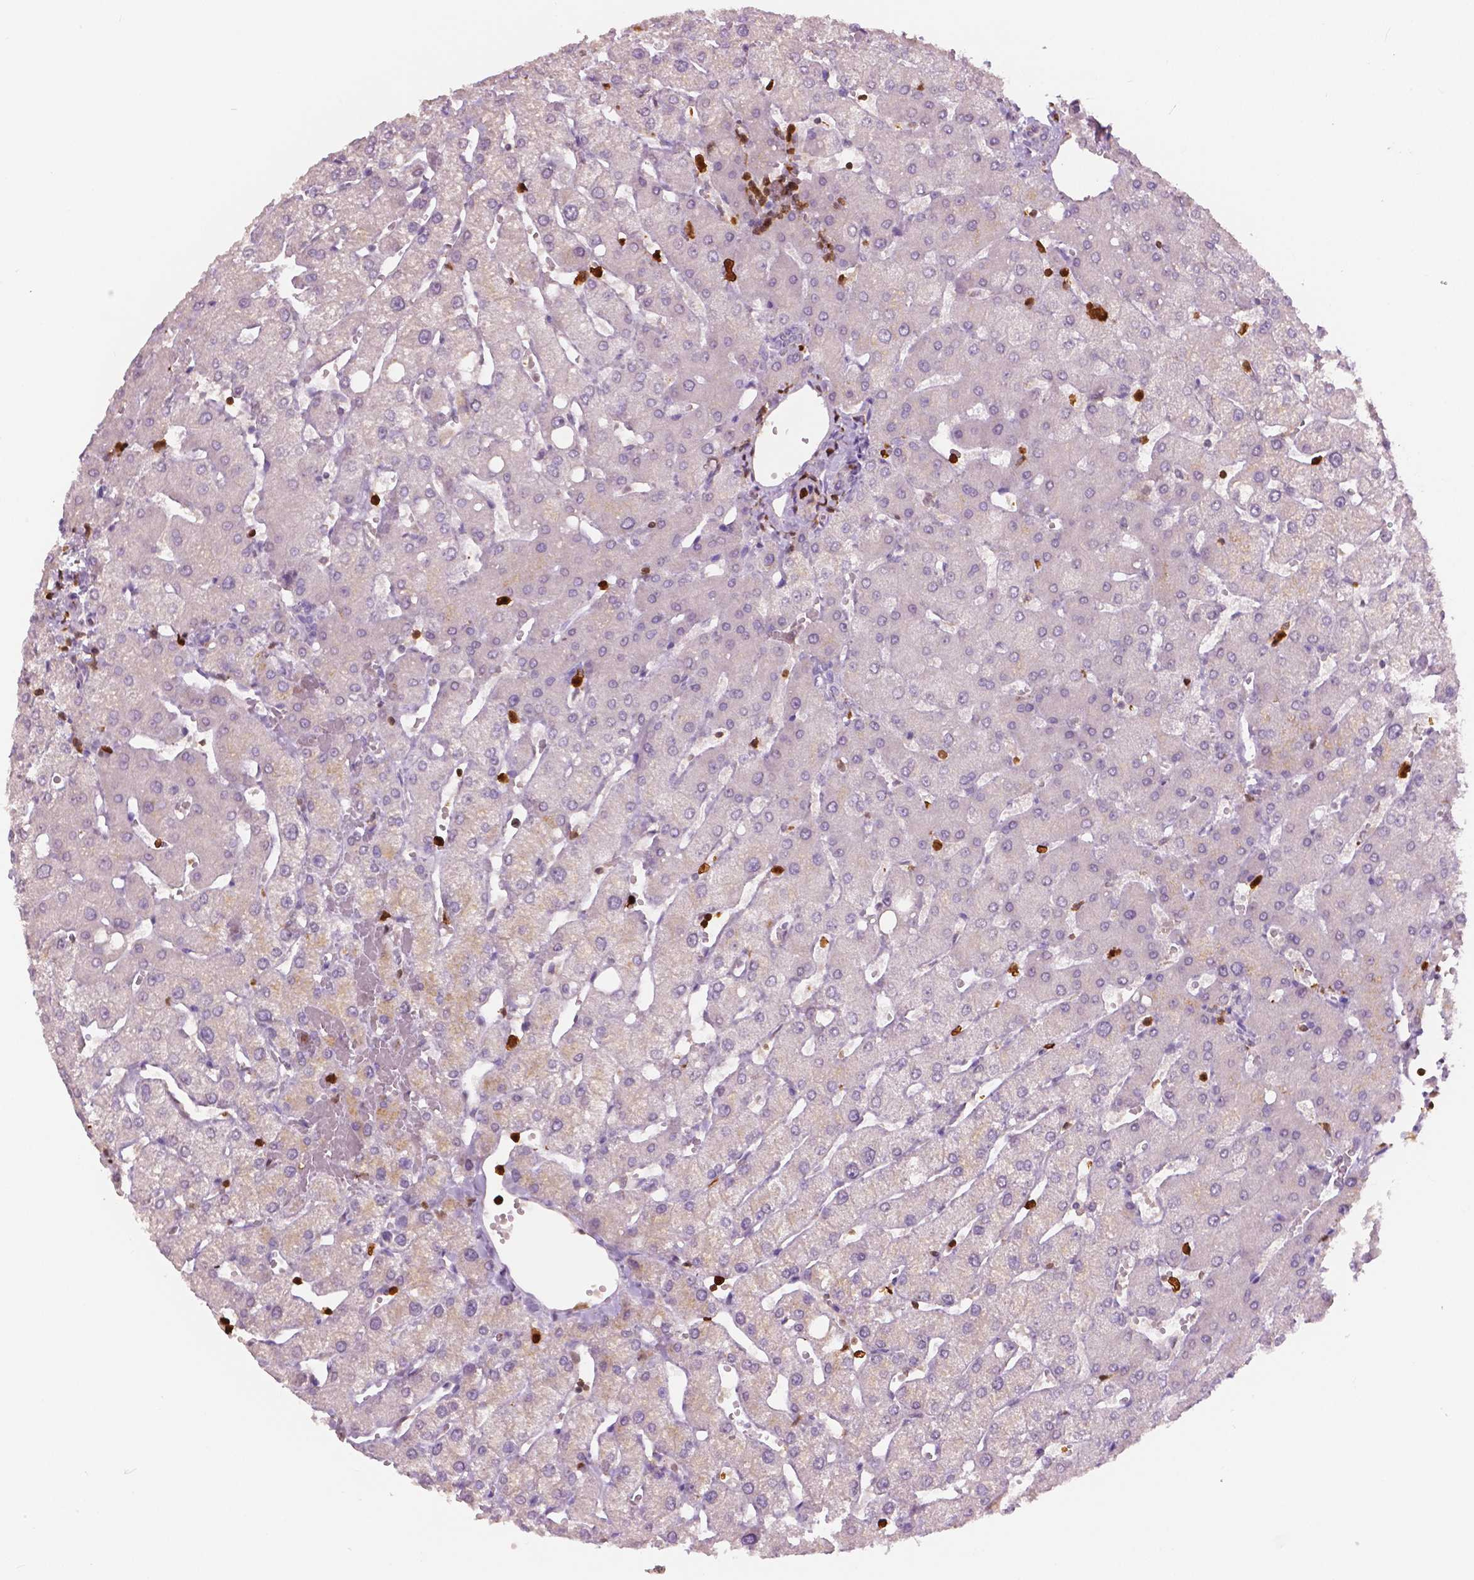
{"staining": {"intensity": "negative", "quantity": "none", "location": "none"}, "tissue": "liver", "cell_type": "Cholangiocytes", "image_type": "normal", "snomed": [{"axis": "morphology", "description": "Normal tissue, NOS"}, {"axis": "topography", "description": "Liver"}], "caption": "The photomicrograph shows no significant expression in cholangiocytes of liver. Nuclei are stained in blue.", "gene": "S100A4", "patient": {"sex": "female", "age": 54}}